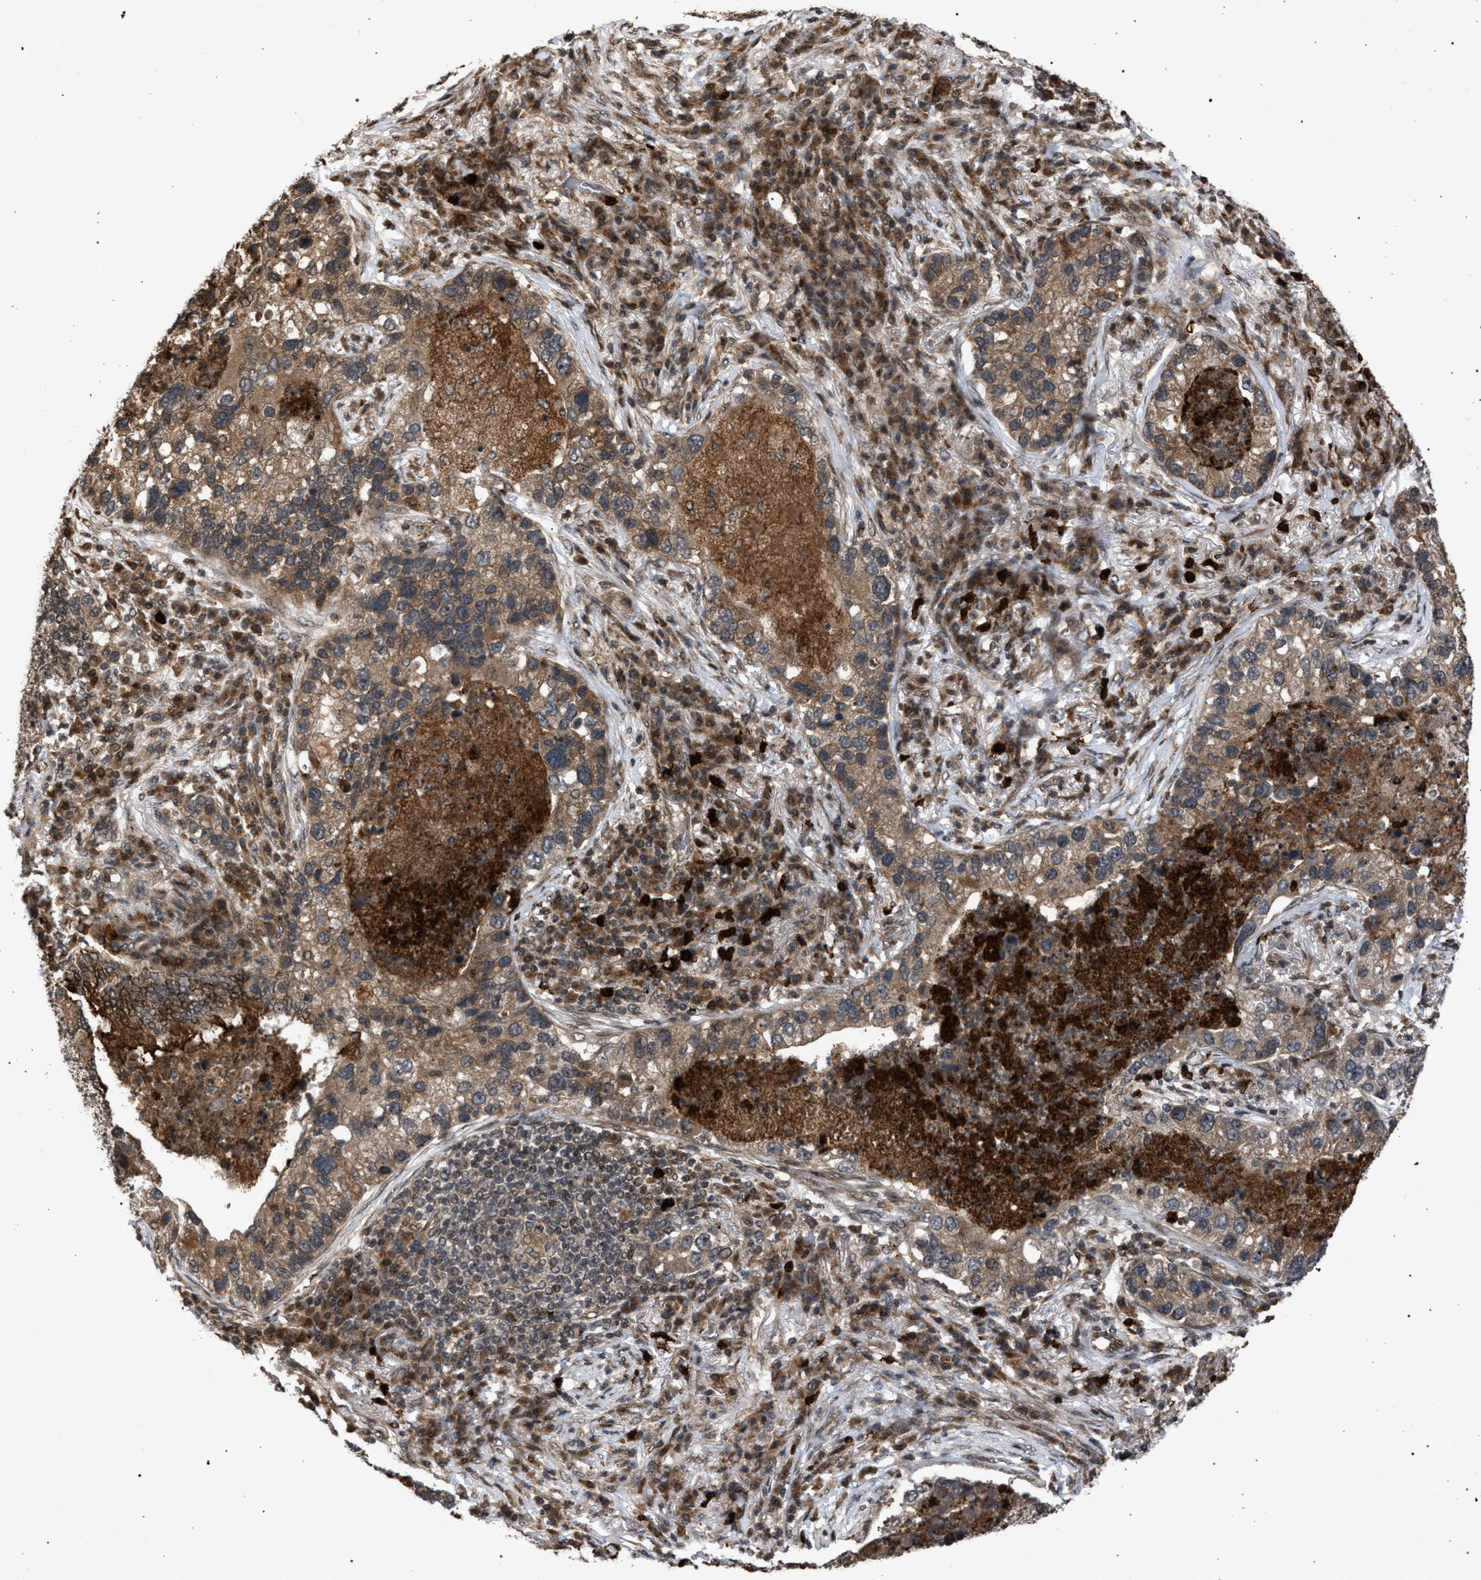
{"staining": {"intensity": "weak", "quantity": ">75%", "location": "cytoplasmic/membranous"}, "tissue": "lung cancer", "cell_type": "Tumor cells", "image_type": "cancer", "snomed": [{"axis": "morphology", "description": "Normal tissue, NOS"}, {"axis": "morphology", "description": "Adenocarcinoma, NOS"}, {"axis": "topography", "description": "Bronchus"}, {"axis": "topography", "description": "Lung"}], "caption": "Approximately >75% of tumor cells in human lung cancer show weak cytoplasmic/membranous protein expression as visualized by brown immunohistochemical staining.", "gene": "IRAK4", "patient": {"sex": "male", "age": 54}}